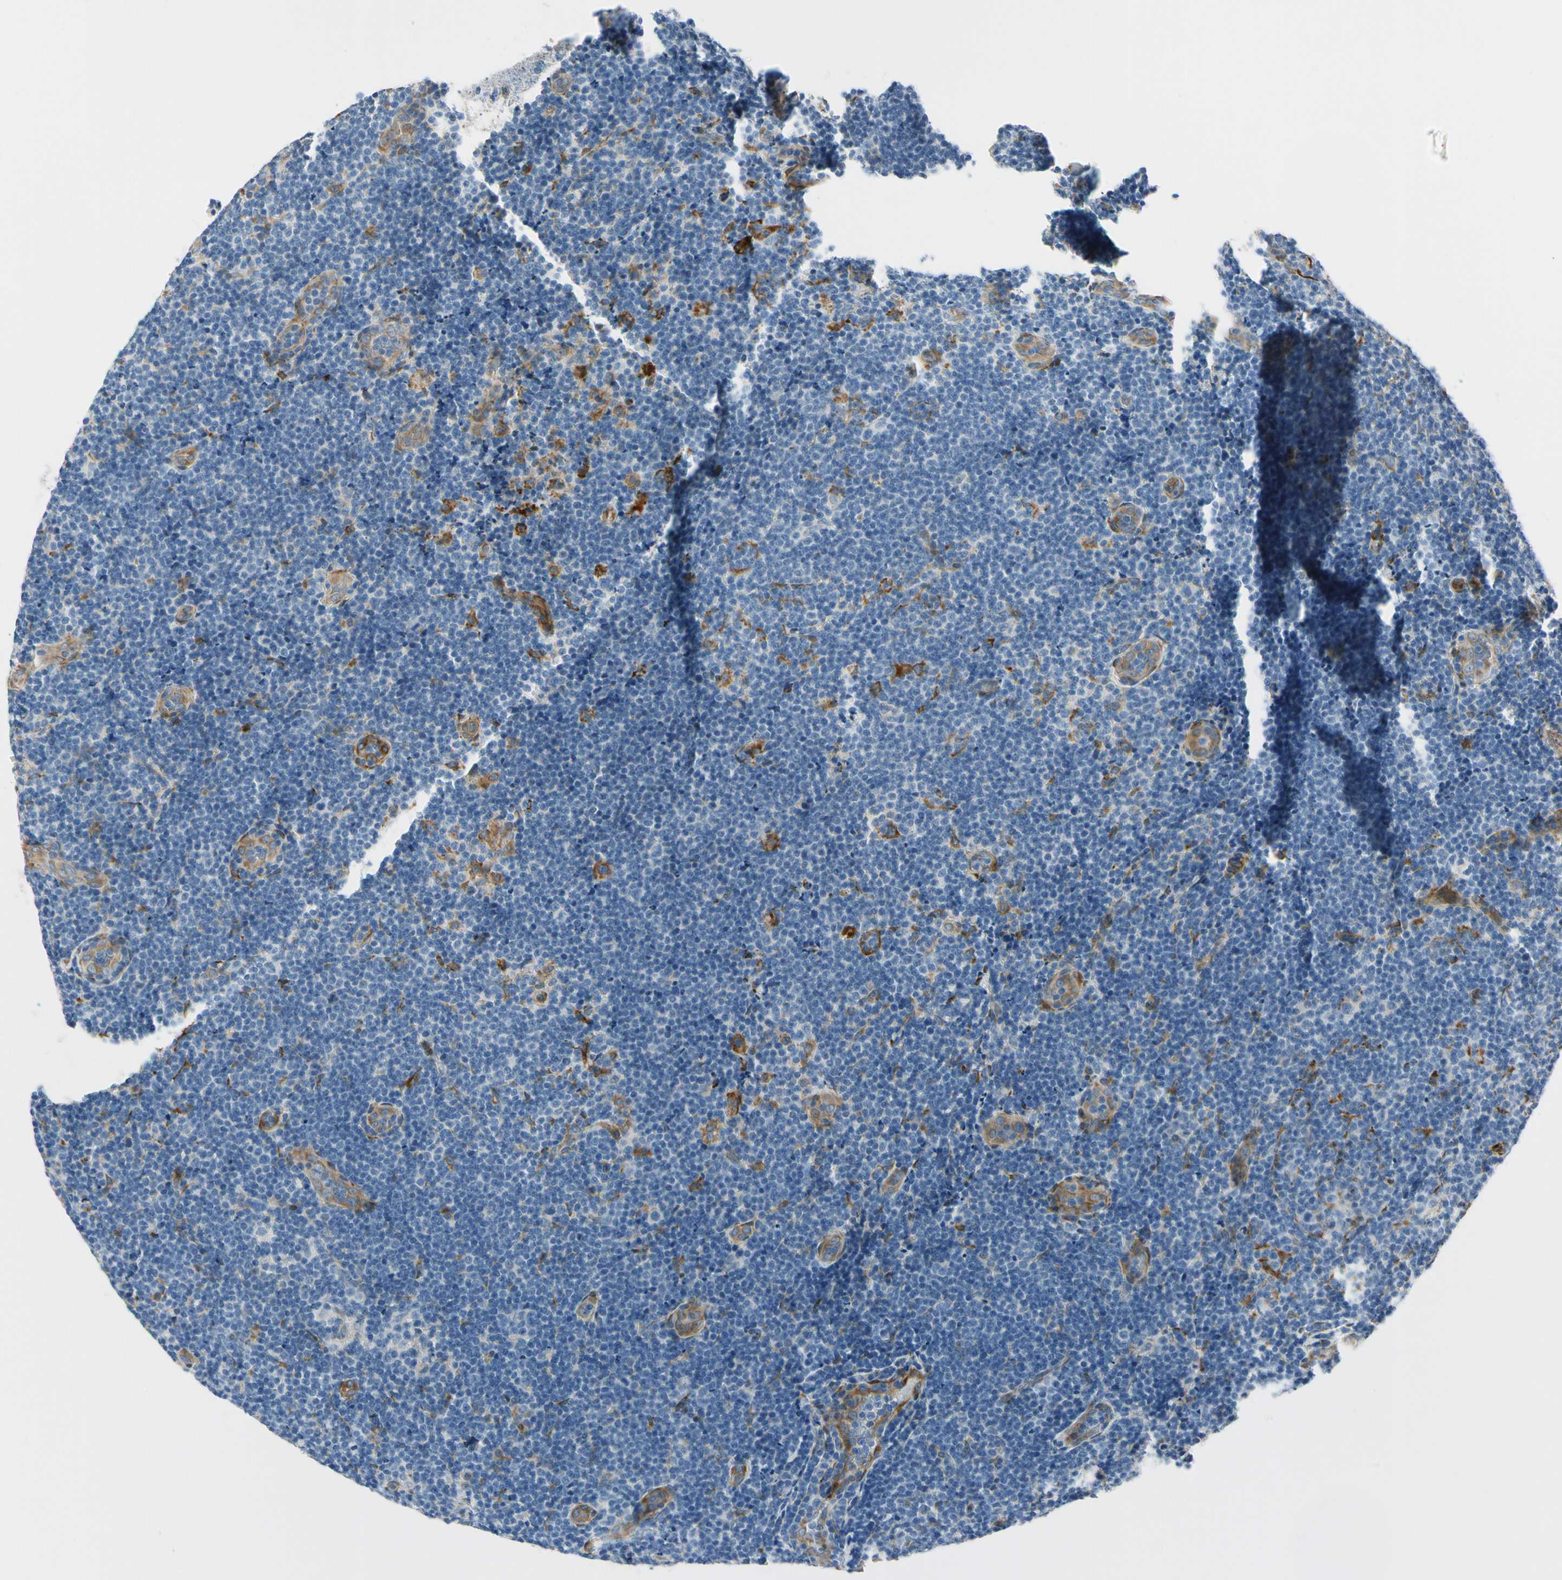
{"staining": {"intensity": "weak", "quantity": "<25%", "location": "cytoplasmic/membranous"}, "tissue": "lymphoma", "cell_type": "Tumor cells", "image_type": "cancer", "snomed": [{"axis": "morphology", "description": "Malignant lymphoma, non-Hodgkin's type, Low grade"}, {"axis": "topography", "description": "Lymph node"}], "caption": "The IHC histopathology image has no significant expression in tumor cells of lymphoma tissue.", "gene": "FKBP7", "patient": {"sex": "male", "age": 83}}